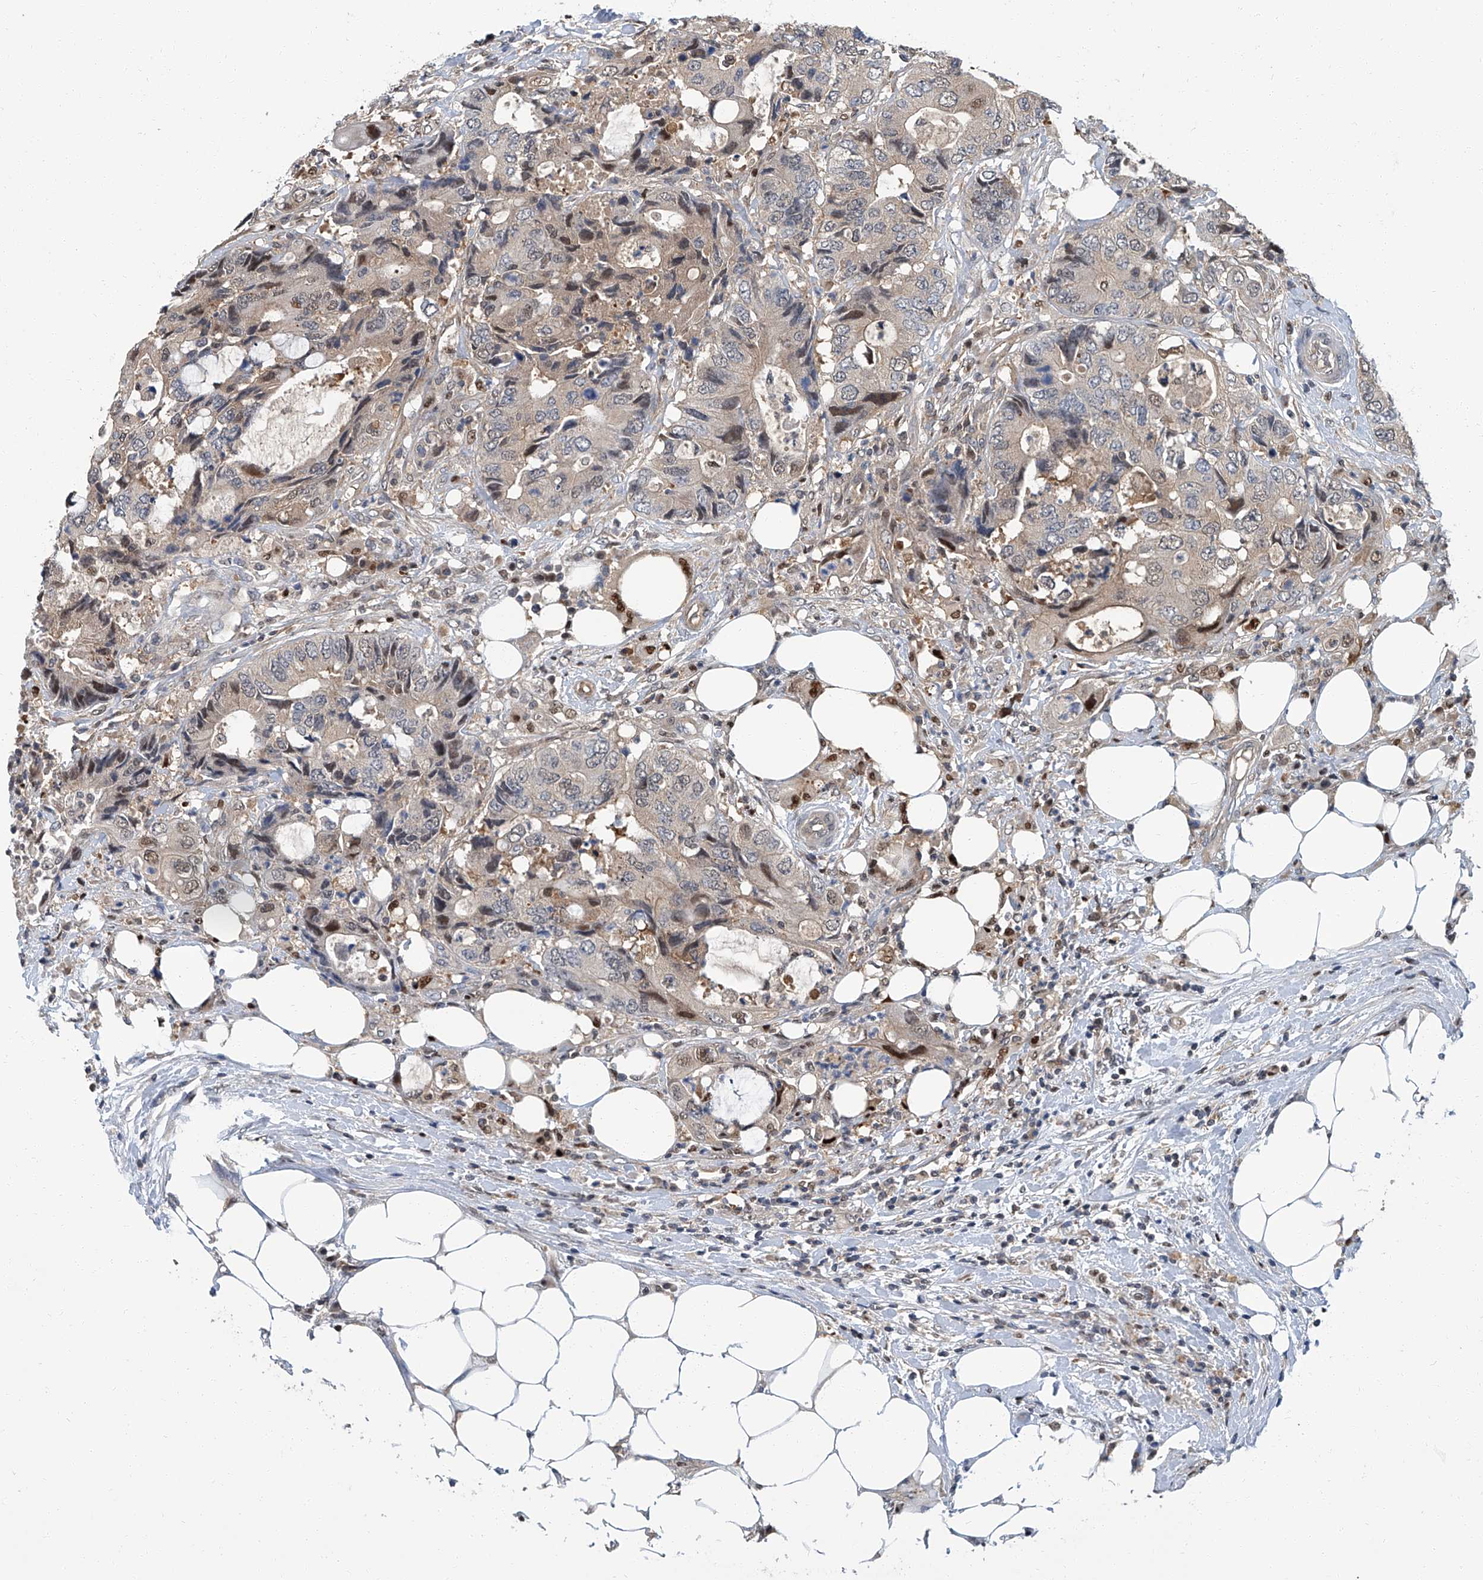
{"staining": {"intensity": "moderate", "quantity": "<25%", "location": "nuclear"}, "tissue": "colorectal cancer", "cell_type": "Tumor cells", "image_type": "cancer", "snomed": [{"axis": "morphology", "description": "Adenocarcinoma, NOS"}, {"axis": "topography", "description": "Colon"}], "caption": "The micrograph exhibits immunohistochemical staining of colorectal cancer. There is moderate nuclear staining is seen in about <25% of tumor cells.", "gene": "PSMB10", "patient": {"sex": "male", "age": 71}}